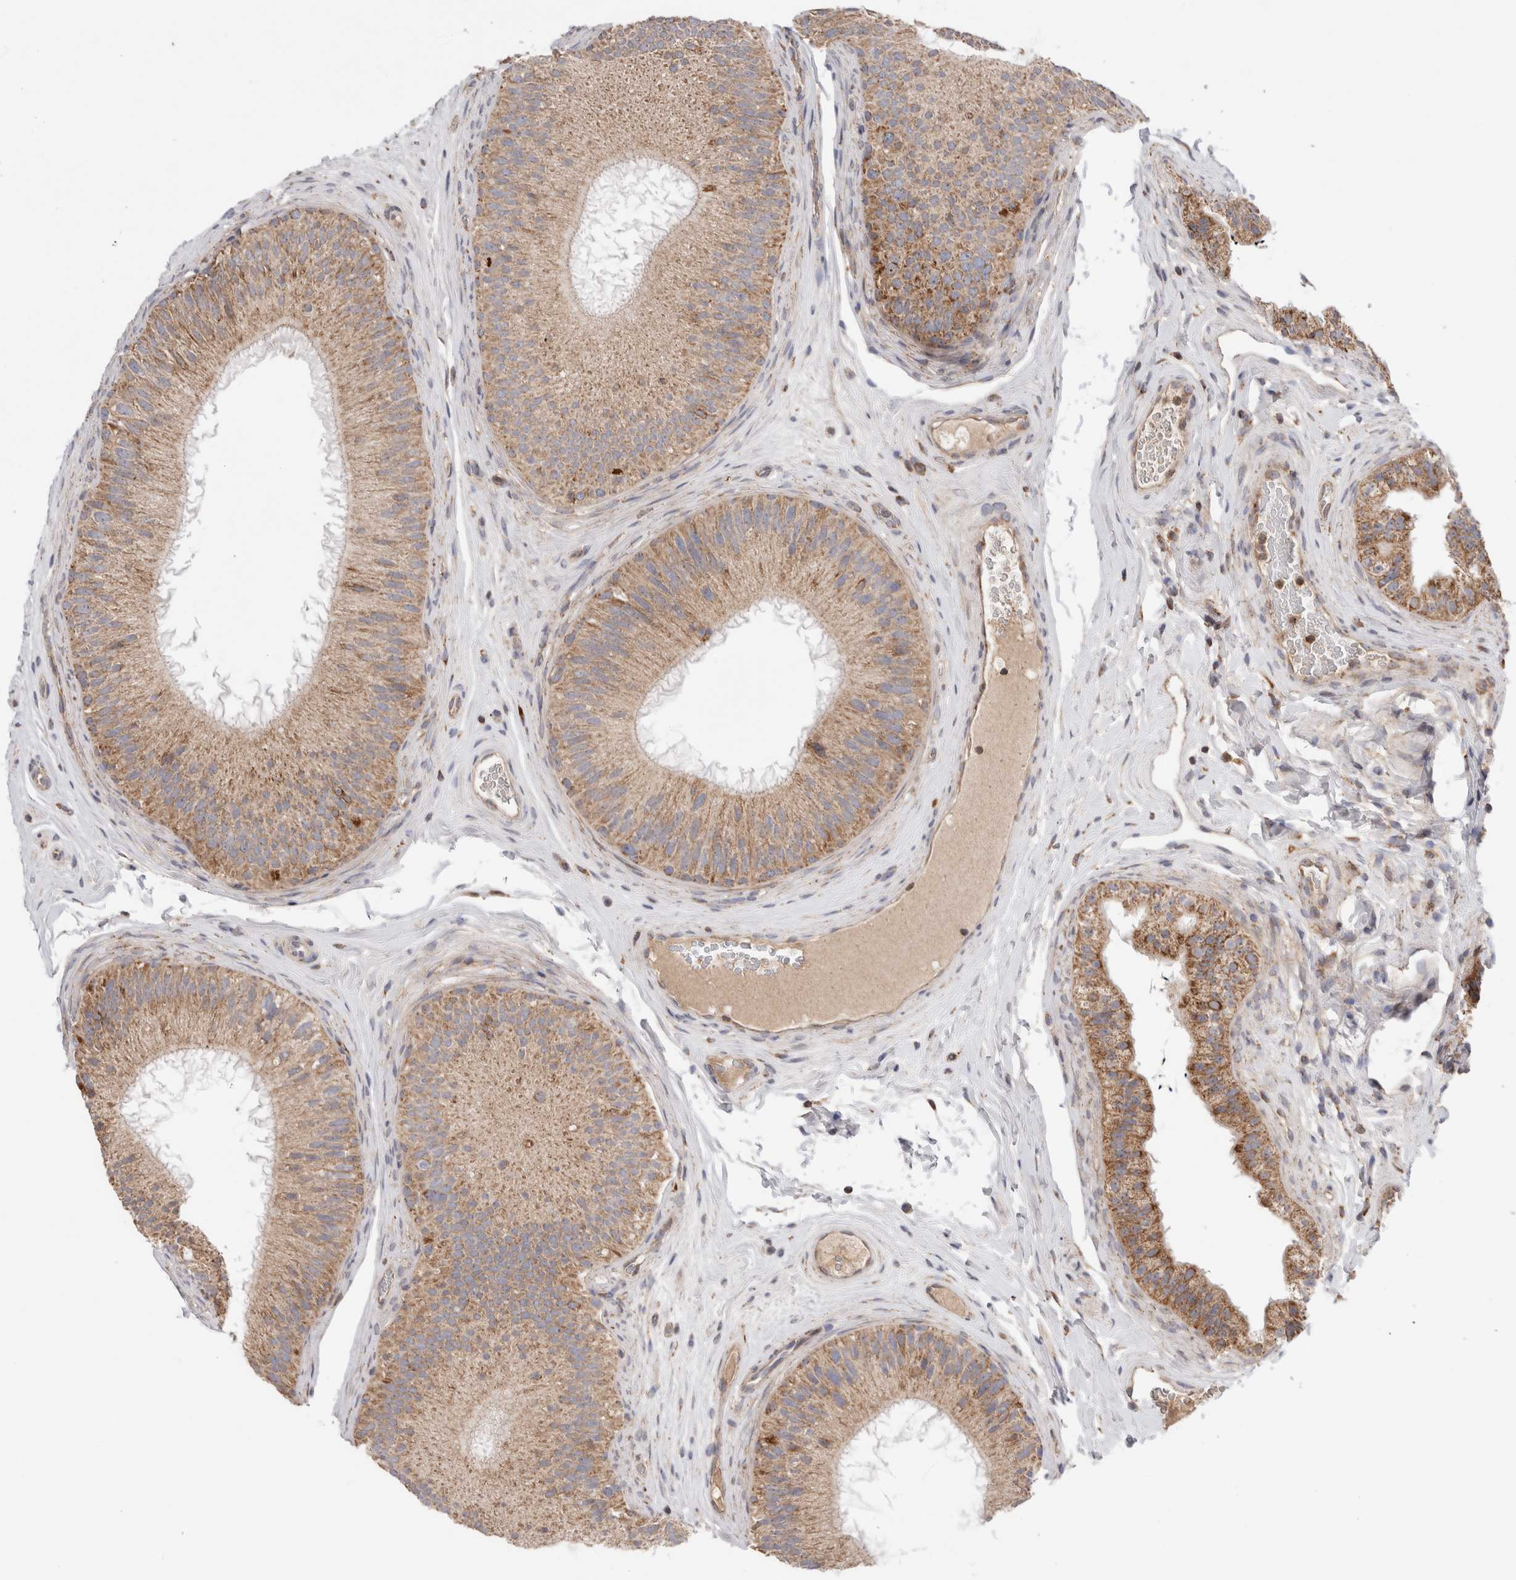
{"staining": {"intensity": "moderate", "quantity": ">75%", "location": "cytoplasmic/membranous"}, "tissue": "epididymis", "cell_type": "Glandular cells", "image_type": "normal", "snomed": [{"axis": "morphology", "description": "Normal tissue, NOS"}, {"axis": "topography", "description": "Epididymis"}], "caption": "Epididymis stained with immunohistochemistry (IHC) shows moderate cytoplasmic/membranous staining in approximately >75% of glandular cells. The staining was performed using DAB to visualize the protein expression in brown, while the nuclei were stained in blue with hematoxylin (Magnification: 20x).", "gene": "KIF21B", "patient": {"sex": "male", "age": 45}}